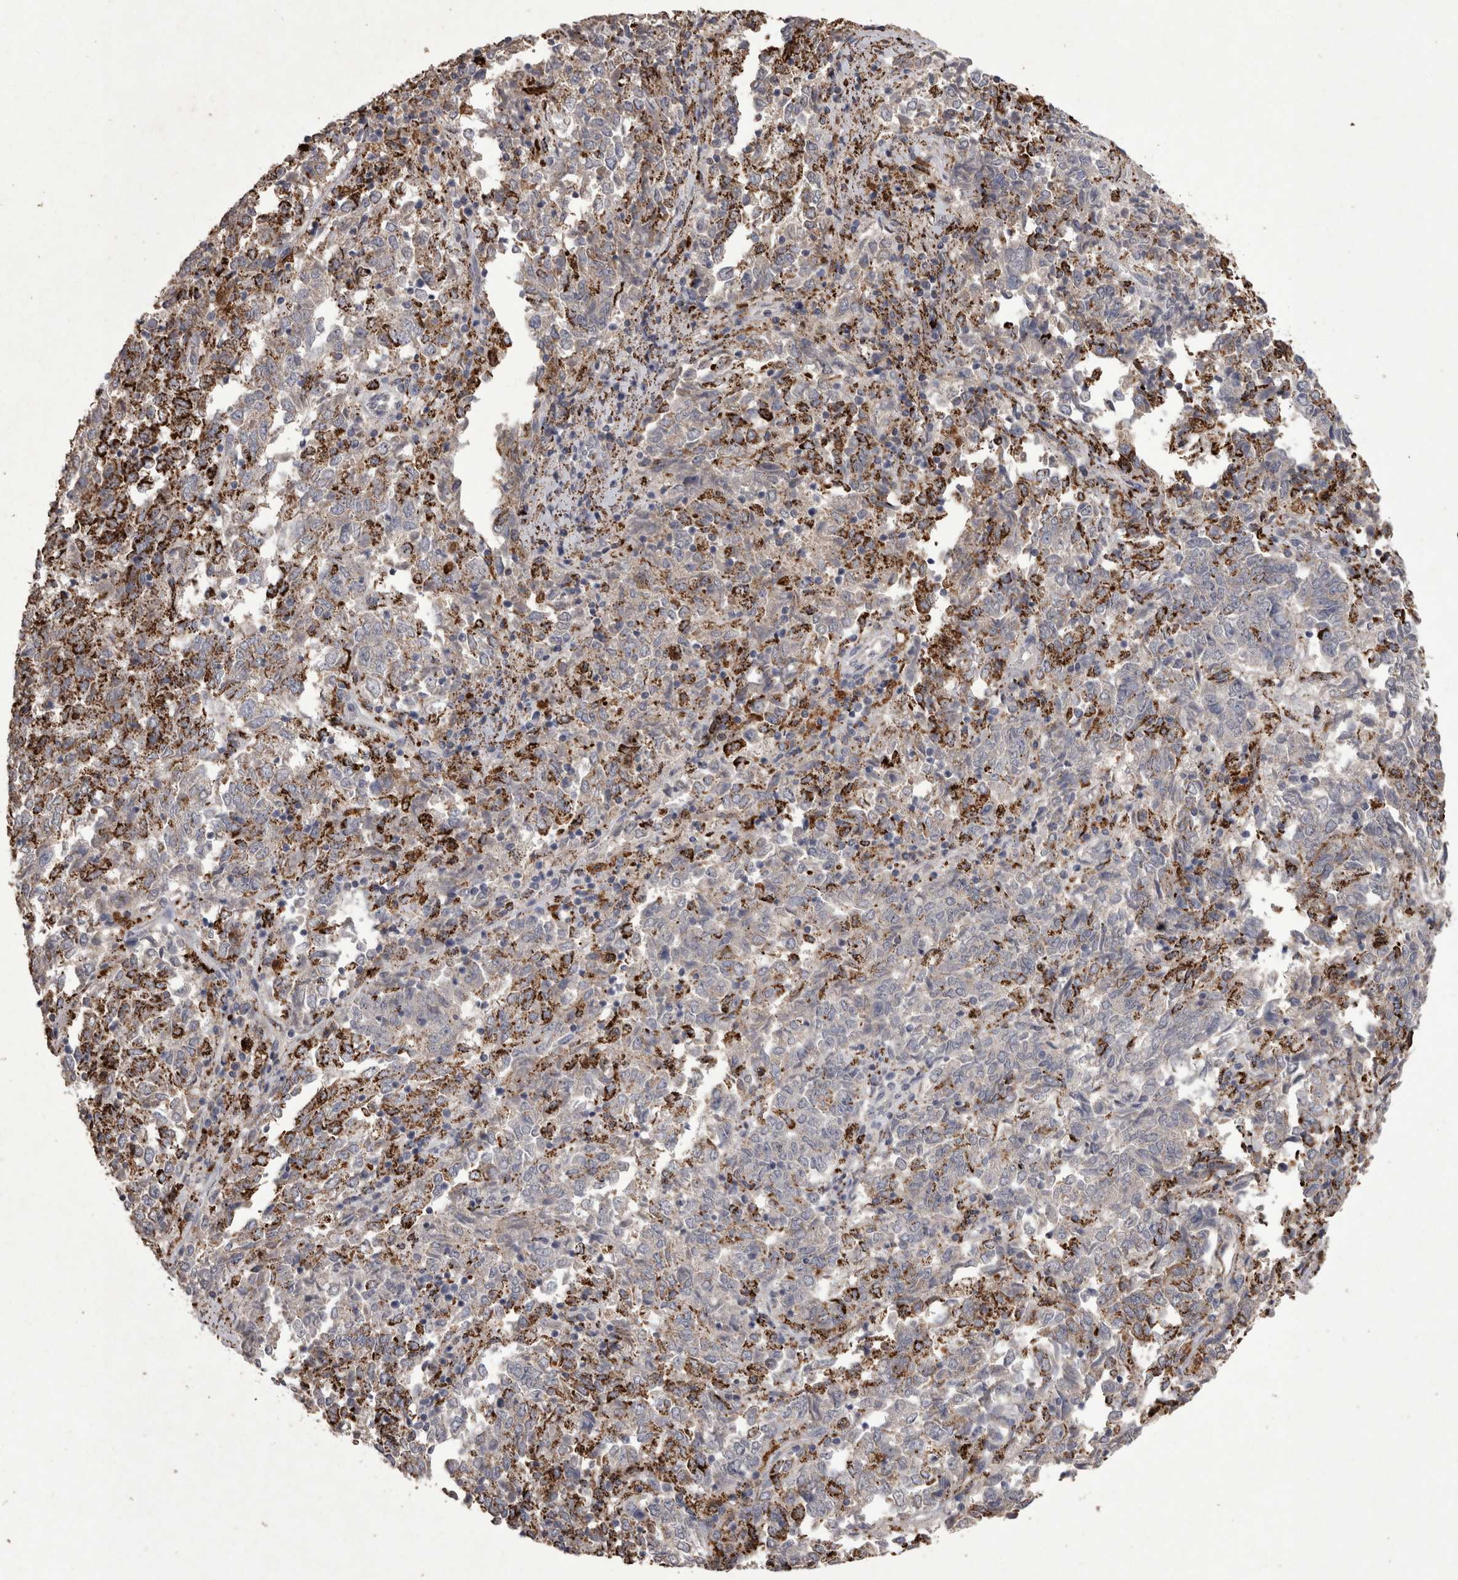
{"staining": {"intensity": "weak", "quantity": "<25%", "location": "cytoplasmic/membranous"}, "tissue": "endometrial cancer", "cell_type": "Tumor cells", "image_type": "cancer", "snomed": [{"axis": "morphology", "description": "Adenocarcinoma, NOS"}, {"axis": "topography", "description": "Endometrium"}], "caption": "High power microscopy image of an IHC photomicrograph of adenocarcinoma (endometrial), revealing no significant expression in tumor cells.", "gene": "DKK3", "patient": {"sex": "female", "age": 80}}